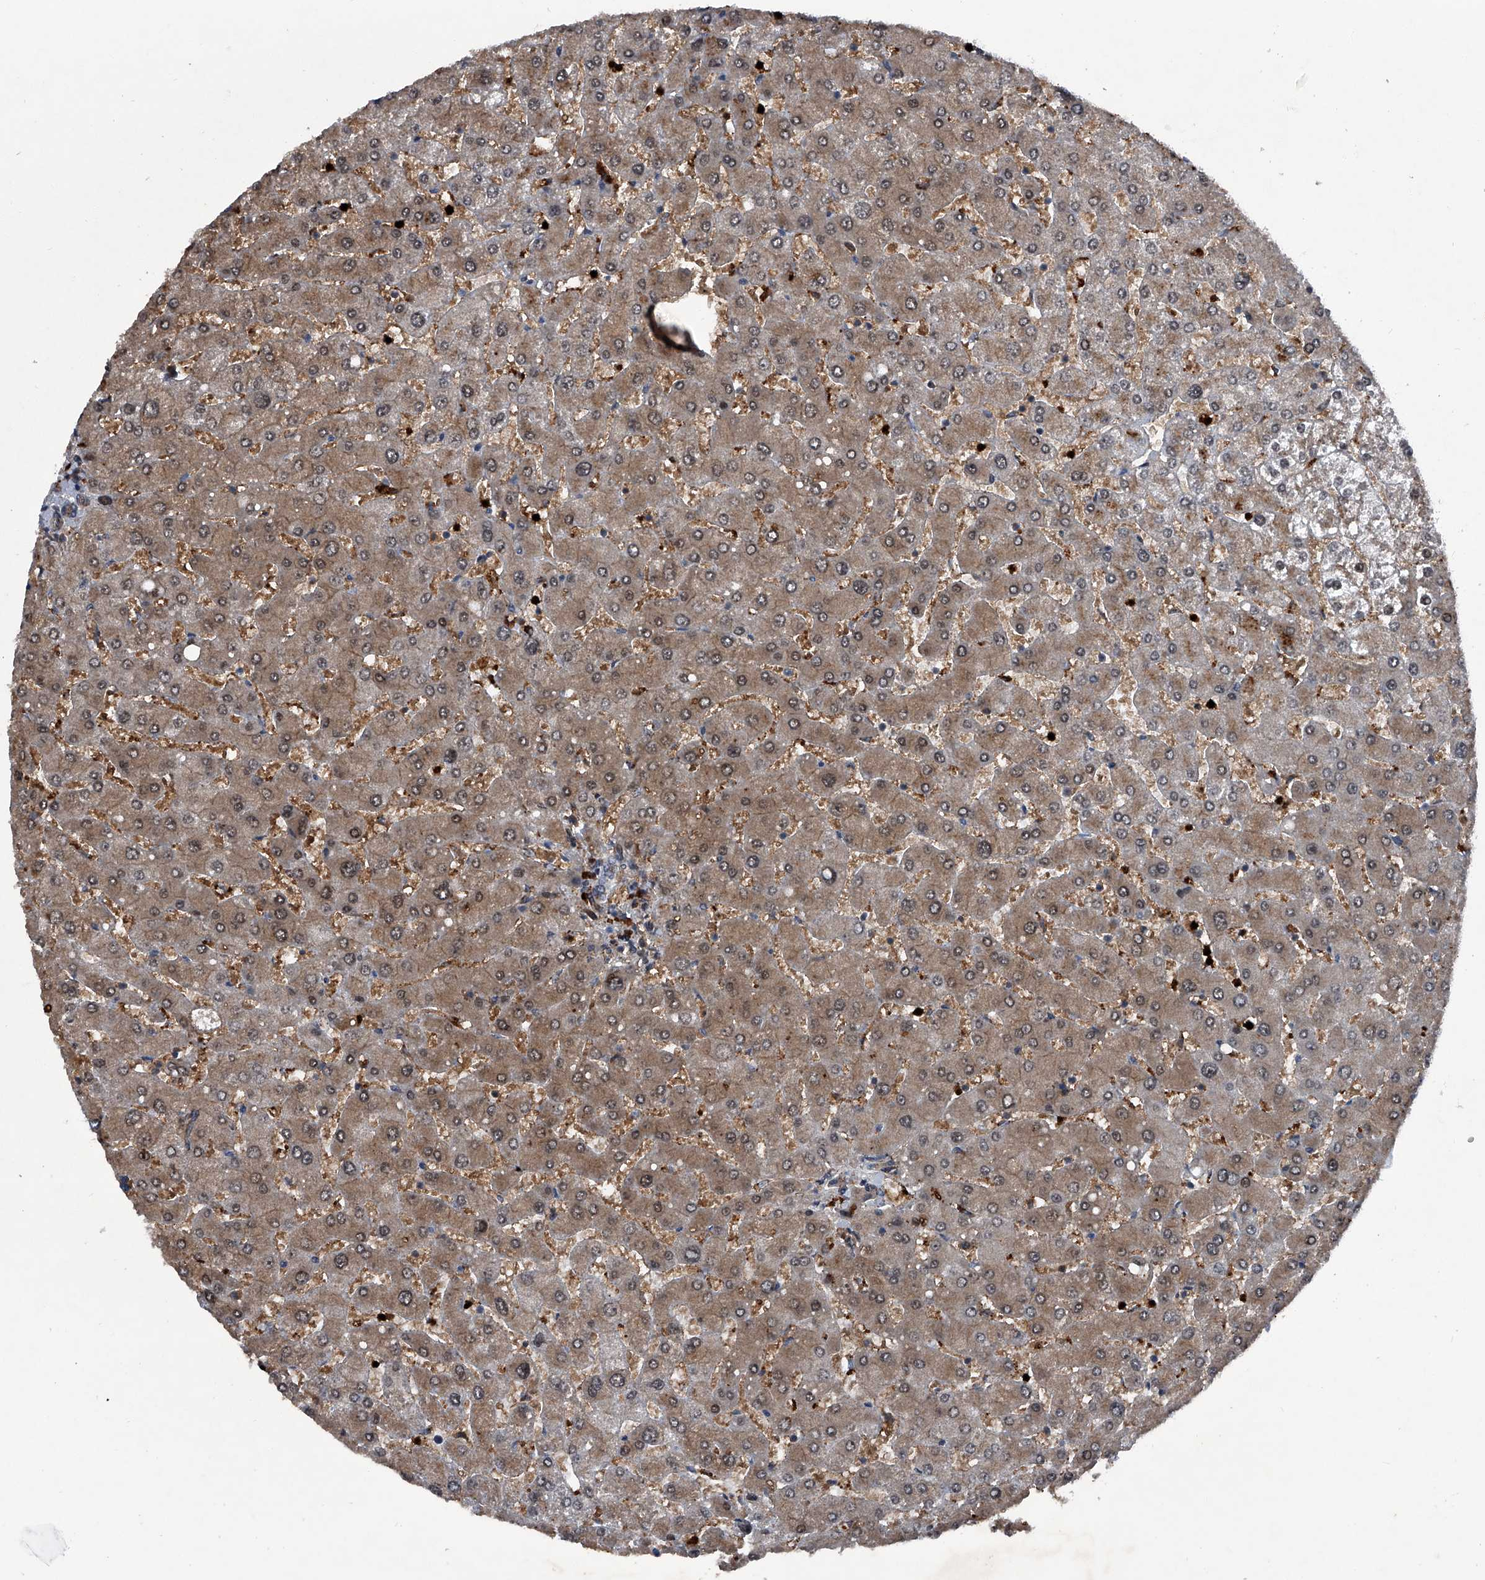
{"staining": {"intensity": "moderate", "quantity": ">75%", "location": "cytoplasmic/membranous"}, "tissue": "liver", "cell_type": "Cholangiocytes", "image_type": "normal", "snomed": [{"axis": "morphology", "description": "Normal tissue, NOS"}, {"axis": "topography", "description": "Liver"}], "caption": "Cholangiocytes demonstrate moderate cytoplasmic/membranous positivity in approximately >75% of cells in unremarkable liver.", "gene": "MAPKAP1", "patient": {"sex": "male", "age": 55}}